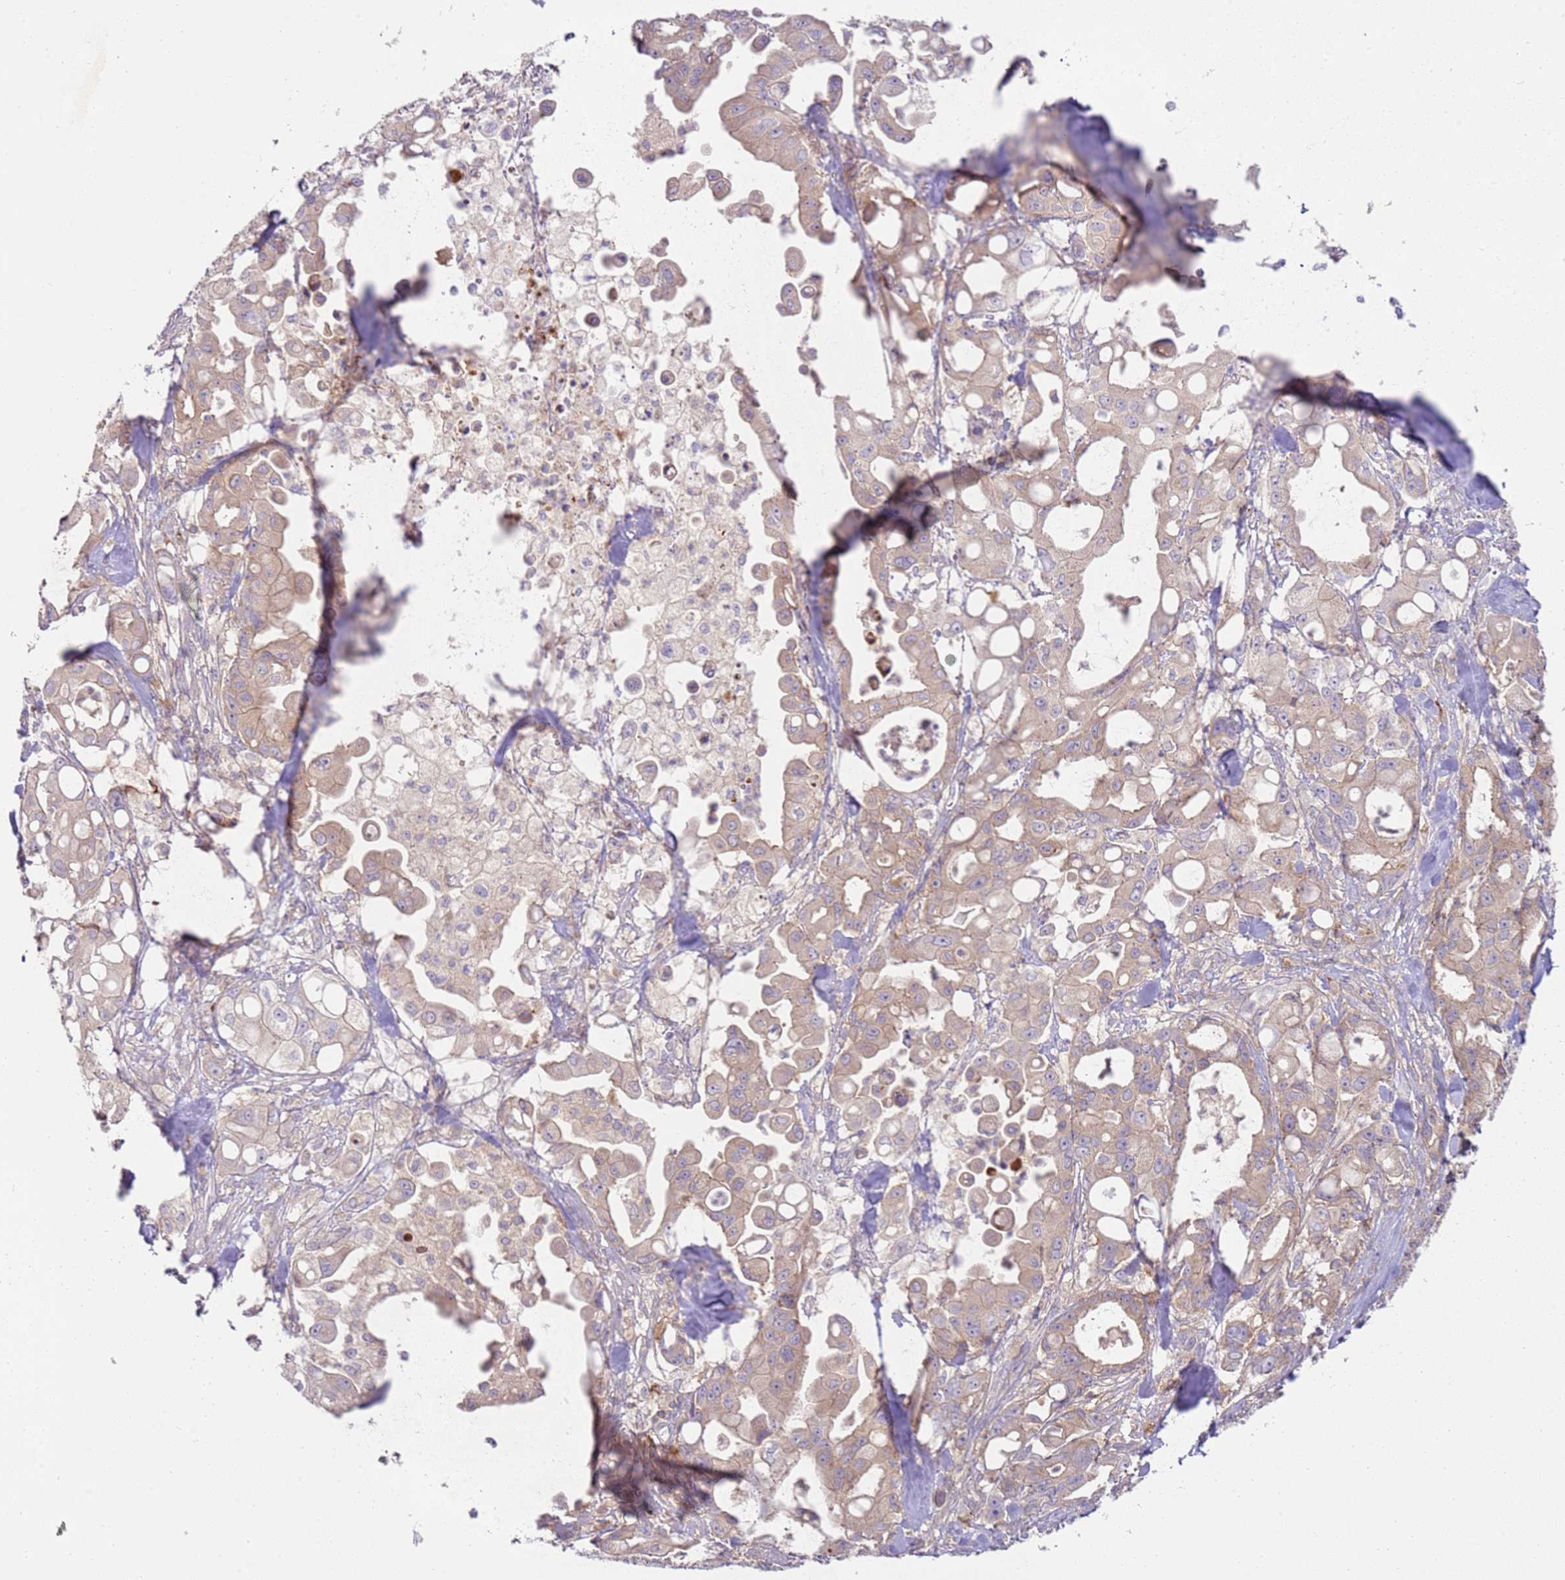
{"staining": {"intensity": "weak", "quantity": ">75%", "location": "cytoplasmic/membranous"}, "tissue": "pancreatic cancer", "cell_type": "Tumor cells", "image_type": "cancer", "snomed": [{"axis": "morphology", "description": "Adenocarcinoma, NOS"}, {"axis": "topography", "description": "Pancreas"}], "caption": "This histopathology image reveals immunohistochemistry staining of human pancreatic adenocarcinoma, with low weak cytoplasmic/membranous positivity in approximately >75% of tumor cells.", "gene": "FPR1", "patient": {"sex": "male", "age": 68}}